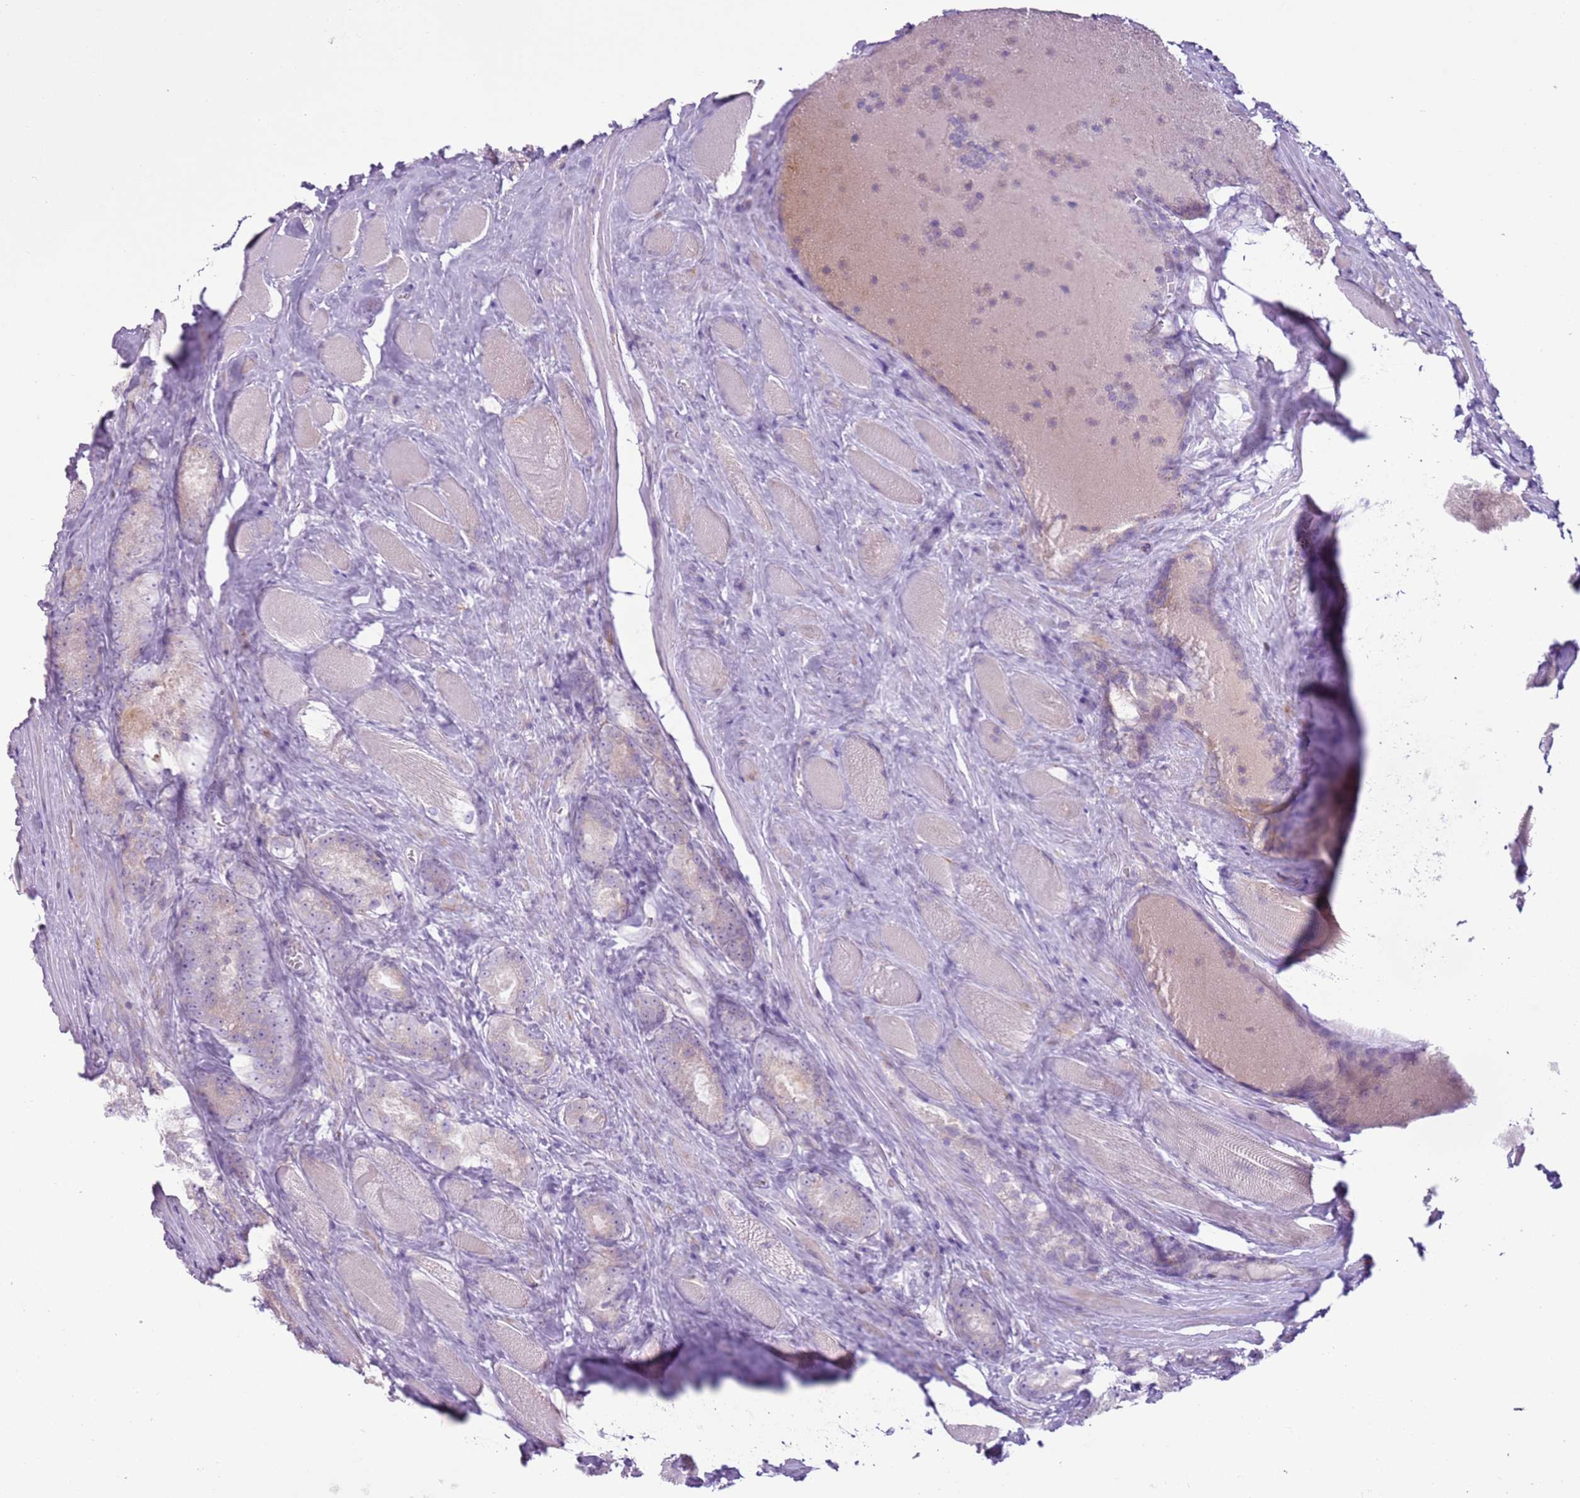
{"staining": {"intensity": "weak", "quantity": "<25%", "location": "cytoplasmic/membranous"}, "tissue": "prostate cancer", "cell_type": "Tumor cells", "image_type": "cancer", "snomed": [{"axis": "morphology", "description": "Adenocarcinoma, Low grade"}, {"axis": "topography", "description": "Prostate"}], "caption": "The micrograph displays no significant positivity in tumor cells of prostate cancer.", "gene": "OAF", "patient": {"sex": "male", "age": 68}}